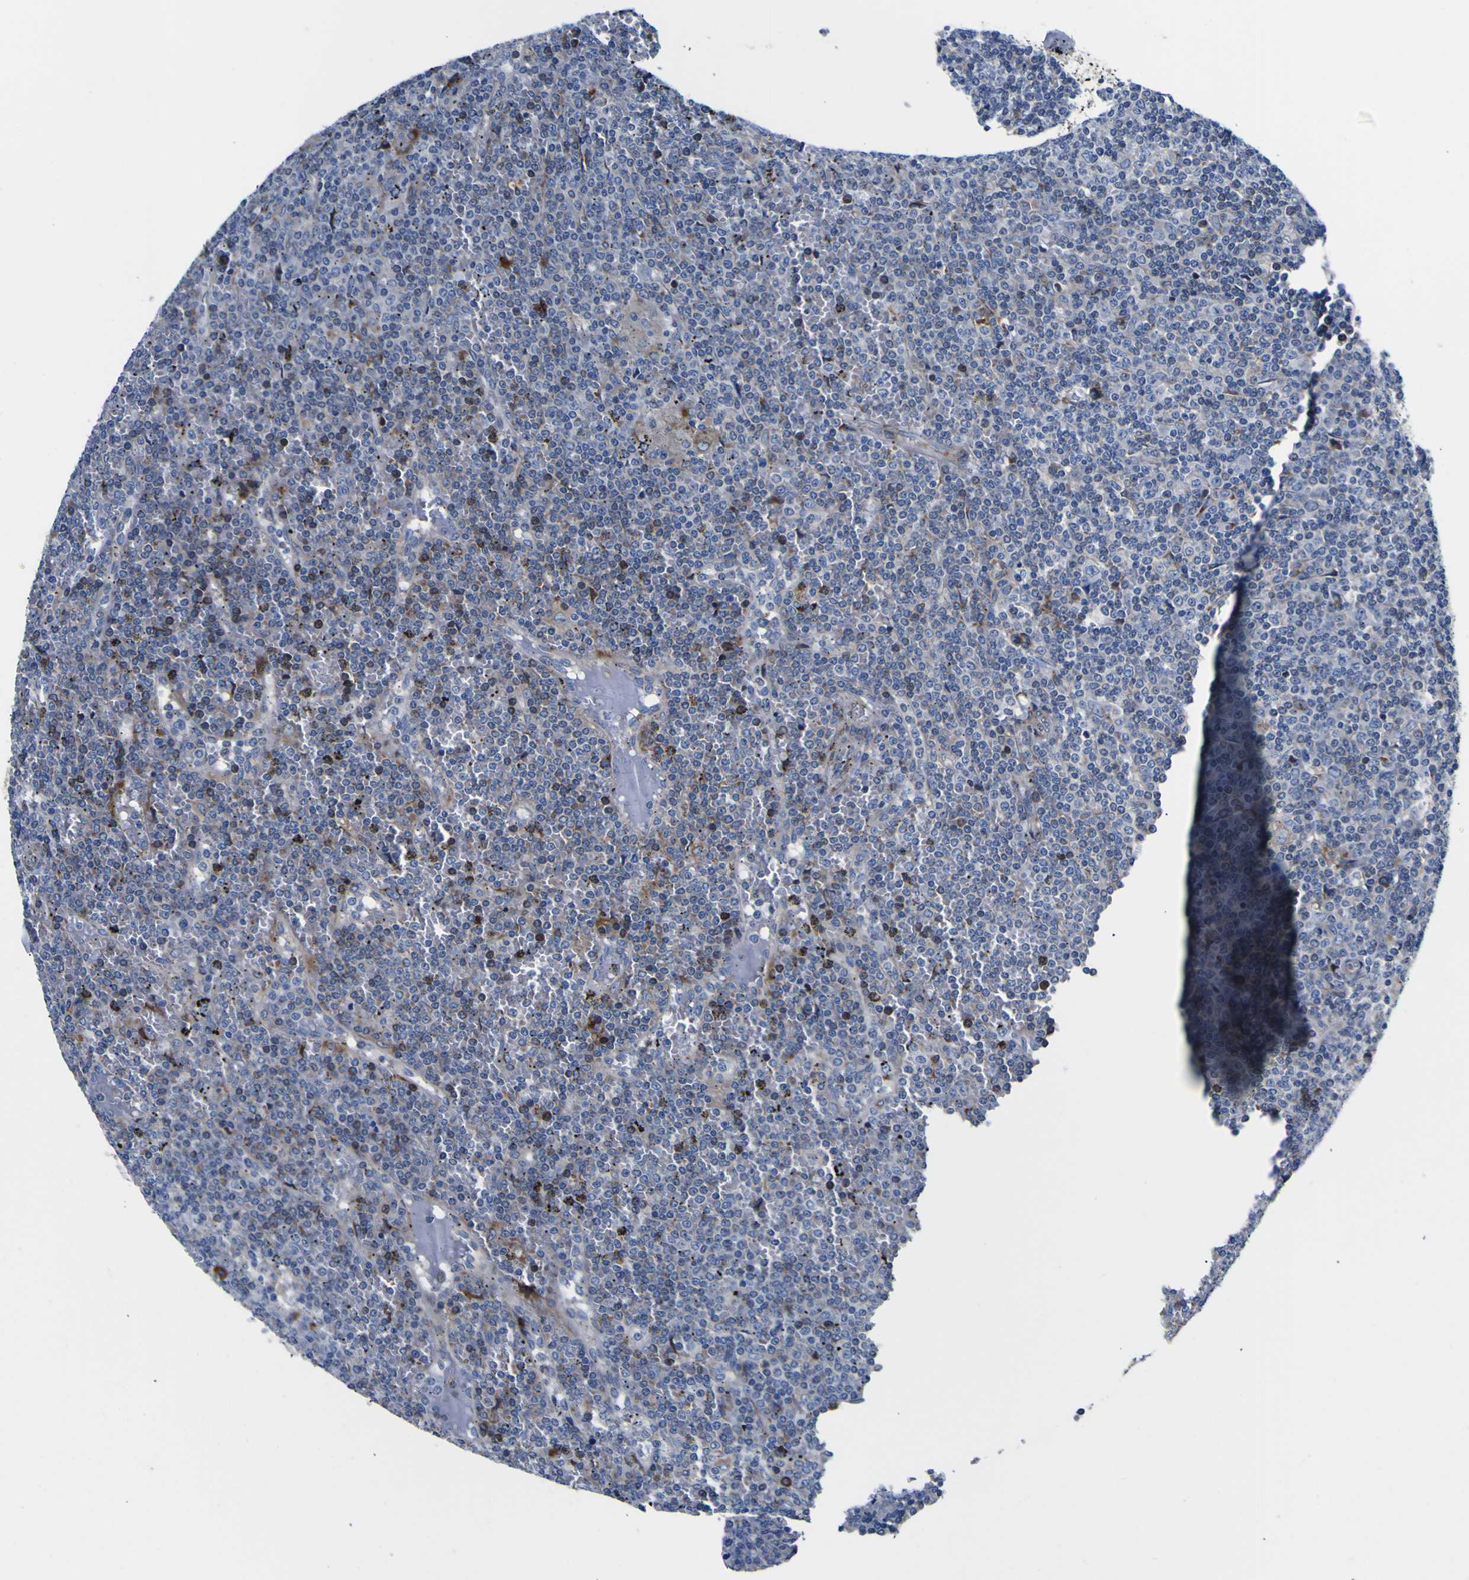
{"staining": {"intensity": "weak", "quantity": "<25%", "location": "cytoplasmic/membranous"}, "tissue": "lymphoma", "cell_type": "Tumor cells", "image_type": "cancer", "snomed": [{"axis": "morphology", "description": "Malignant lymphoma, non-Hodgkin's type, Low grade"}, {"axis": "topography", "description": "Spleen"}], "caption": "Tumor cells show no significant protein expression in lymphoma.", "gene": "SCD", "patient": {"sex": "female", "age": 19}}